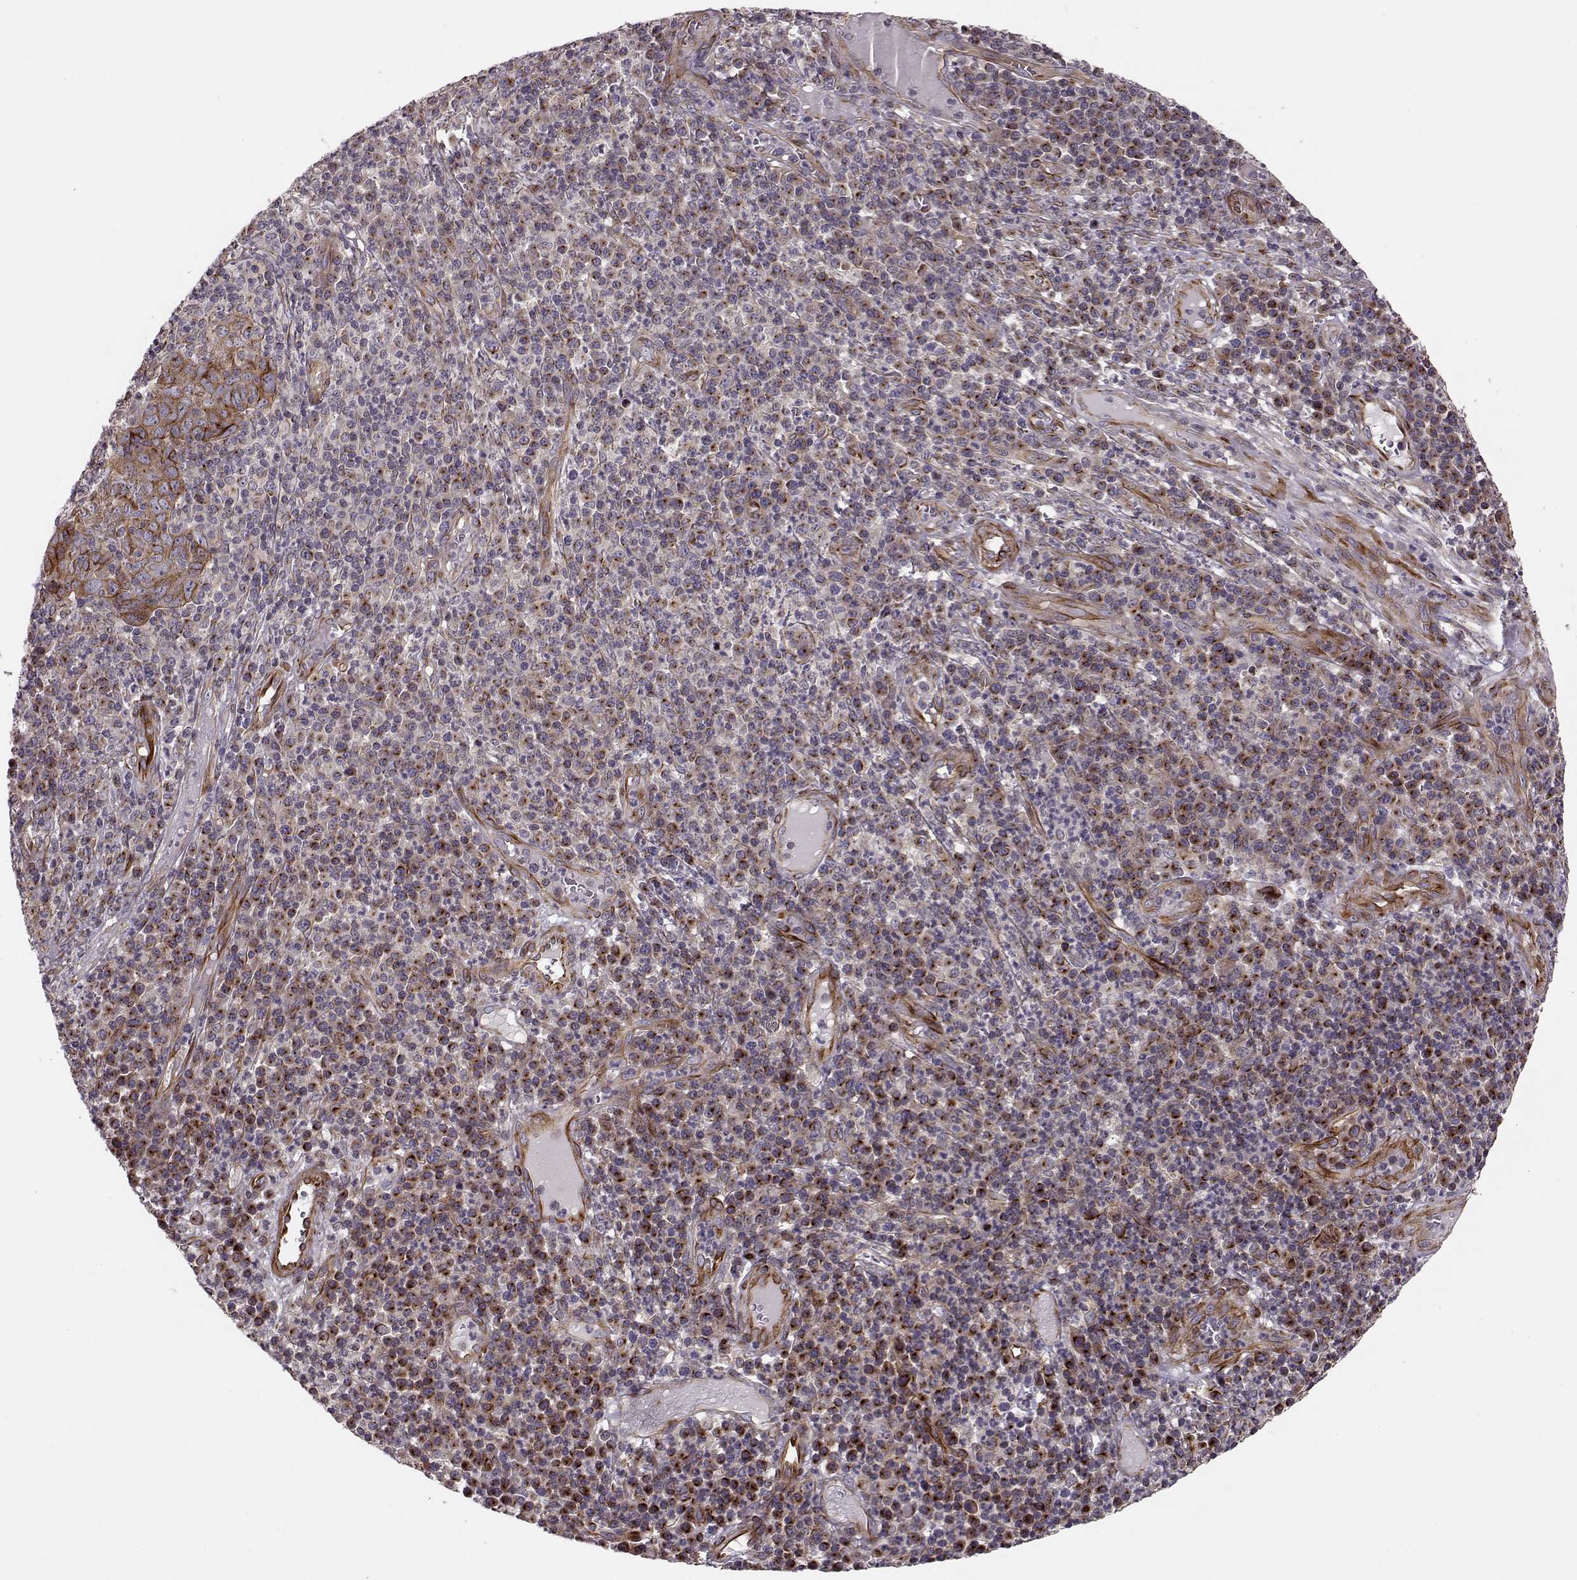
{"staining": {"intensity": "strong", "quantity": "25%-75%", "location": "cytoplasmic/membranous"}, "tissue": "skin cancer", "cell_type": "Tumor cells", "image_type": "cancer", "snomed": [{"axis": "morphology", "description": "Squamous cell carcinoma, NOS"}, {"axis": "topography", "description": "Skin"}, {"axis": "topography", "description": "Anal"}], "caption": "Tumor cells reveal high levels of strong cytoplasmic/membranous staining in about 25%-75% of cells in human skin squamous cell carcinoma.", "gene": "MTR", "patient": {"sex": "female", "age": 51}}